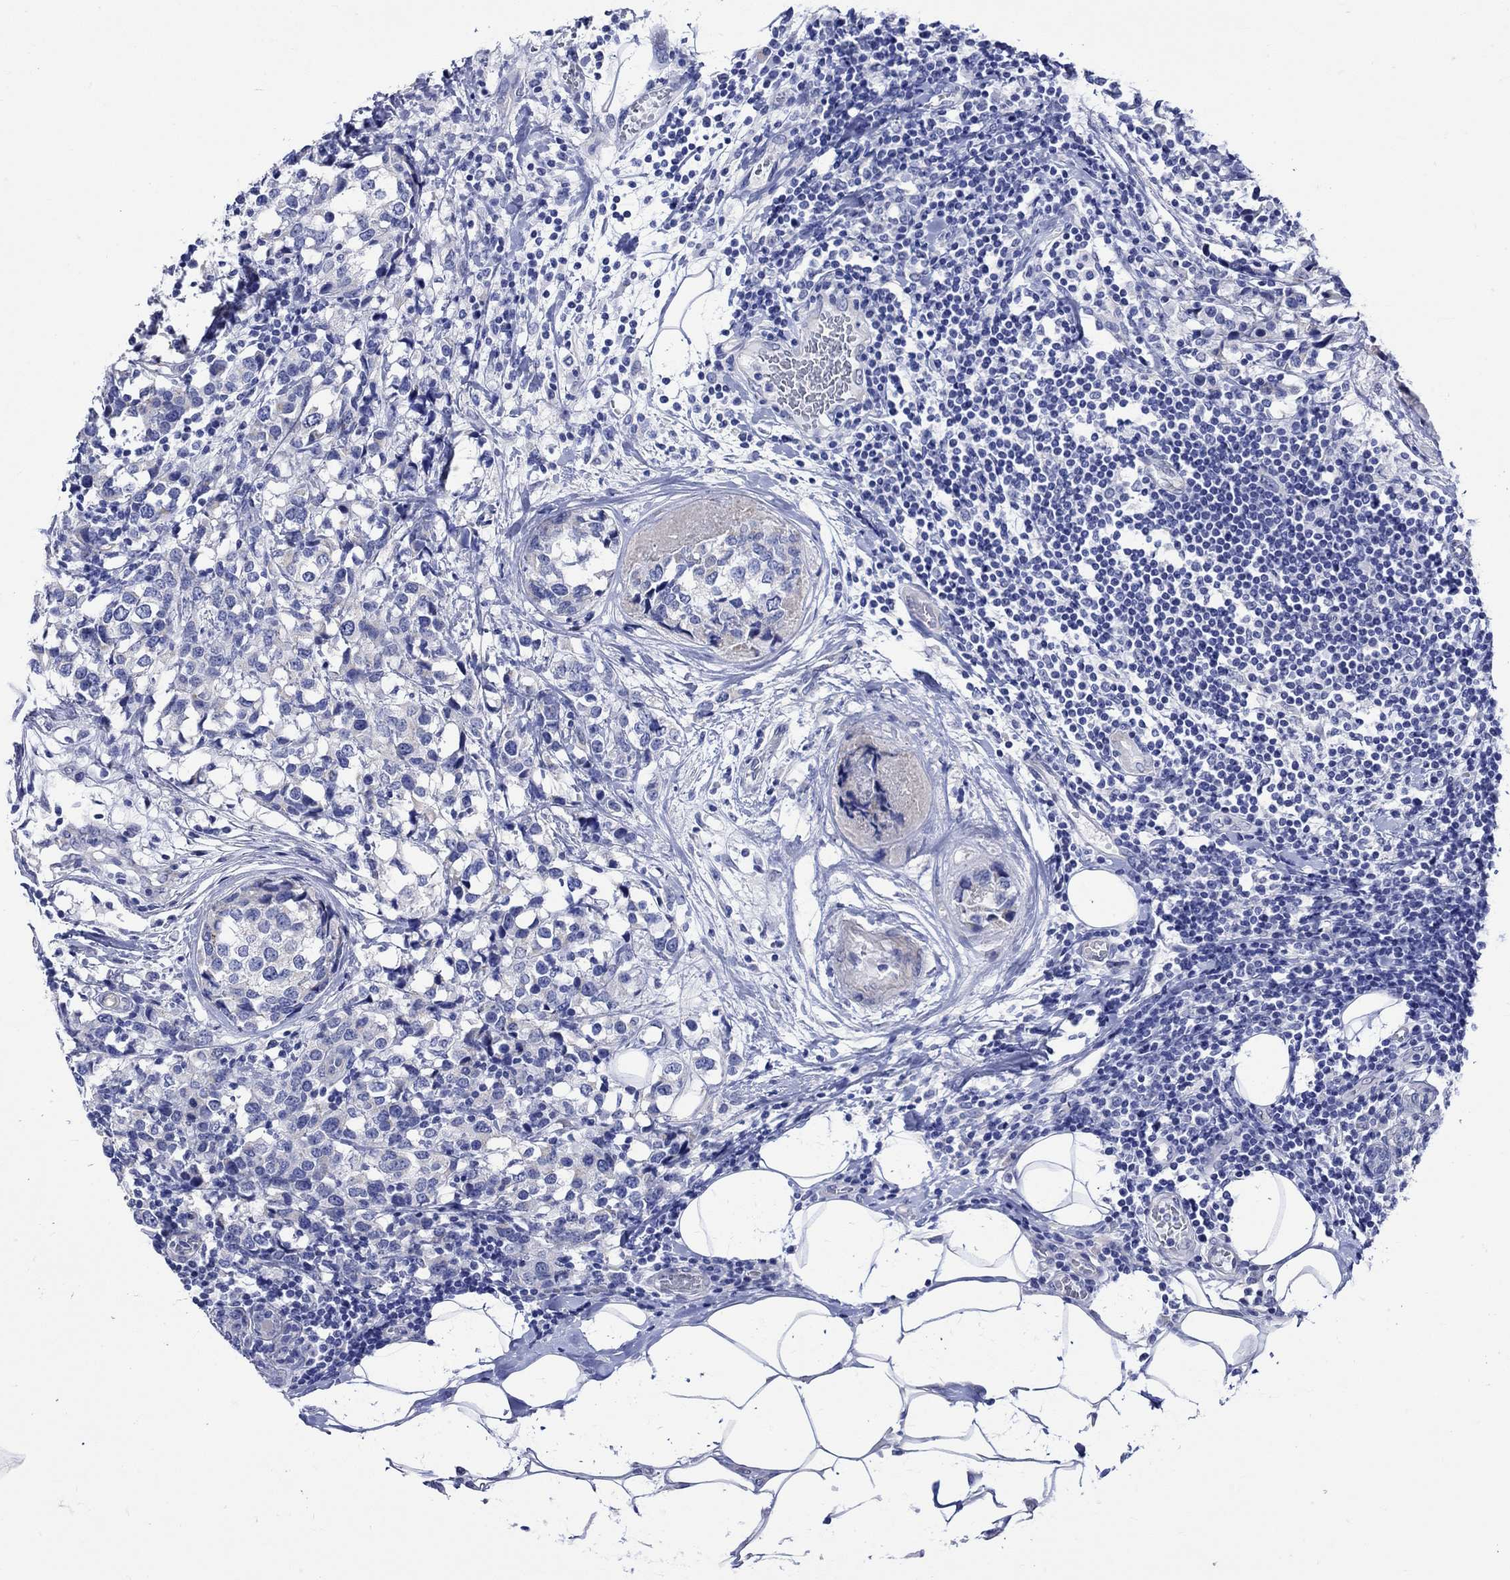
{"staining": {"intensity": "negative", "quantity": "none", "location": "none"}, "tissue": "breast cancer", "cell_type": "Tumor cells", "image_type": "cancer", "snomed": [{"axis": "morphology", "description": "Lobular carcinoma"}, {"axis": "topography", "description": "Breast"}], "caption": "Immunohistochemistry (IHC) of human lobular carcinoma (breast) reveals no positivity in tumor cells. Brightfield microscopy of IHC stained with DAB (brown) and hematoxylin (blue), captured at high magnification.", "gene": "HARBI1", "patient": {"sex": "female", "age": 59}}